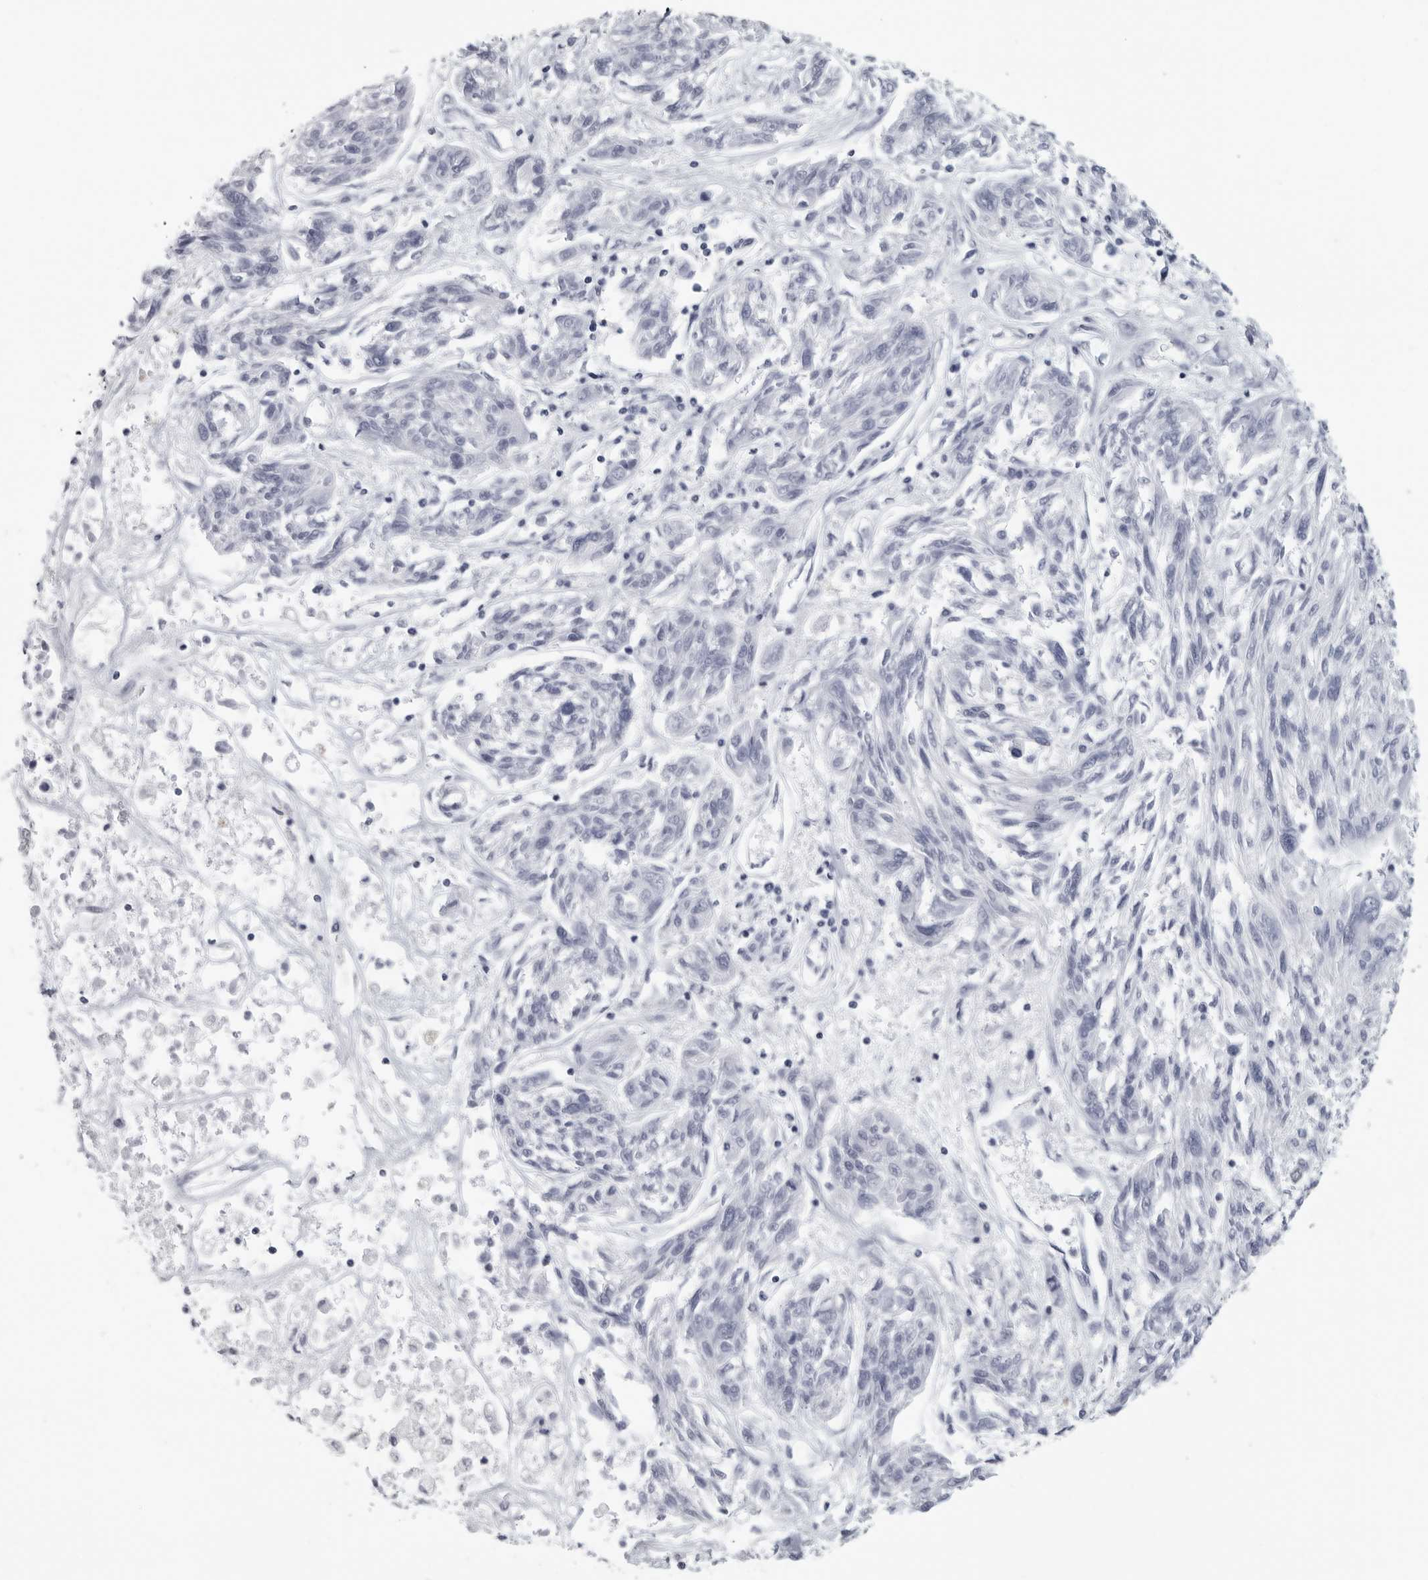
{"staining": {"intensity": "negative", "quantity": "none", "location": "none"}, "tissue": "melanoma", "cell_type": "Tumor cells", "image_type": "cancer", "snomed": [{"axis": "morphology", "description": "Malignant melanoma, NOS"}, {"axis": "topography", "description": "Skin"}], "caption": "Immunohistochemistry image of malignant melanoma stained for a protein (brown), which exhibits no positivity in tumor cells.", "gene": "SATB2", "patient": {"sex": "male", "age": 53}}